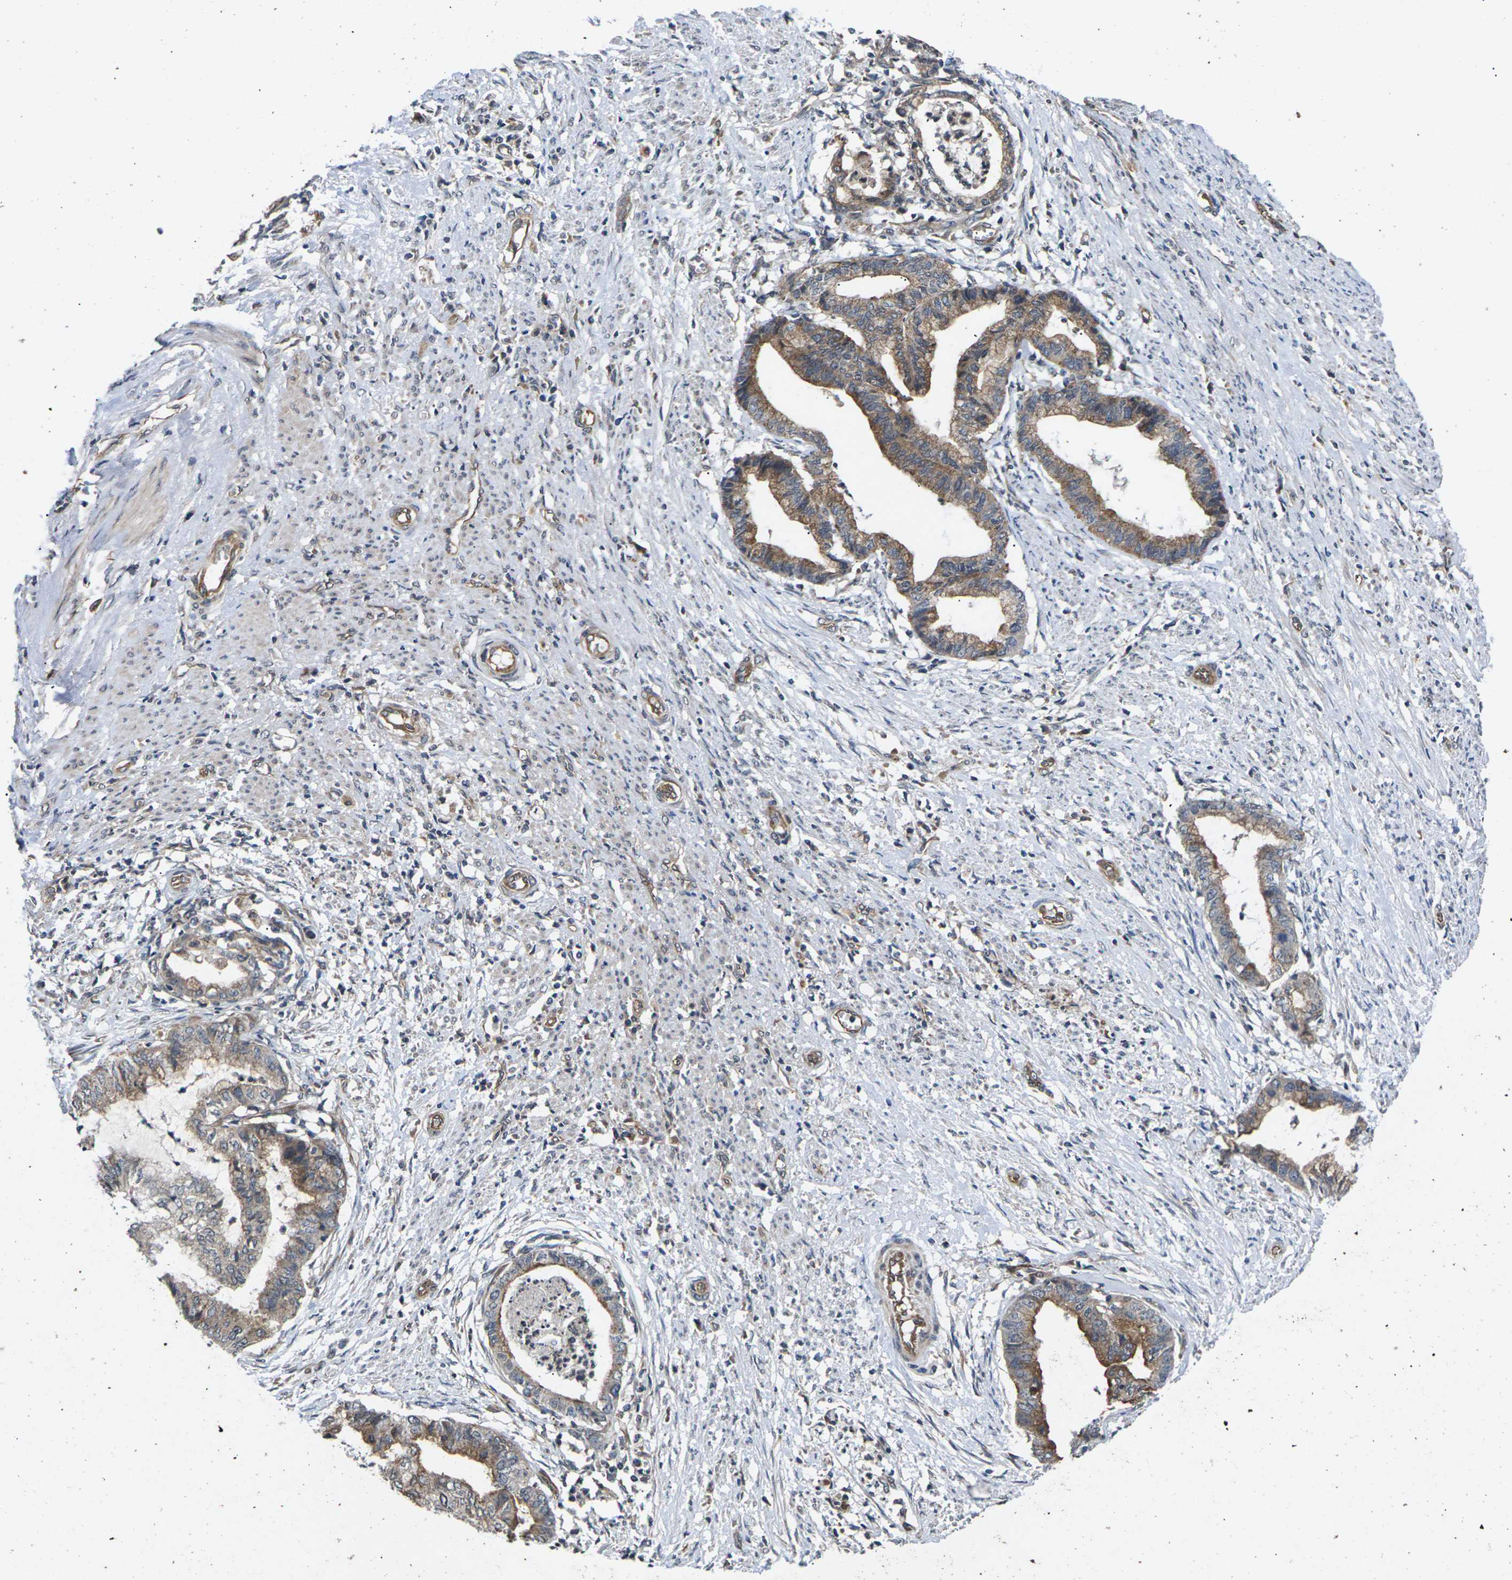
{"staining": {"intensity": "moderate", "quantity": ">75%", "location": "cytoplasmic/membranous"}, "tissue": "endometrial cancer", "cell_type": "Tumor cells", "image_type": "cancer", "snomed": [{"axis": "morphology", "description": "Necrosis, NOS"}, {"axis": "morphology", "description": "Adenocarcinoma, NOS"}, {"axis": "topography", "description": "Endometrium"}], "caption": "Human endometrial cancer (adenocarcinoma) stained with a protein marker reveals moderate staining in tumor cells.", "gene": "DKK2", "patient": {"sex": "female", "age": 79}}